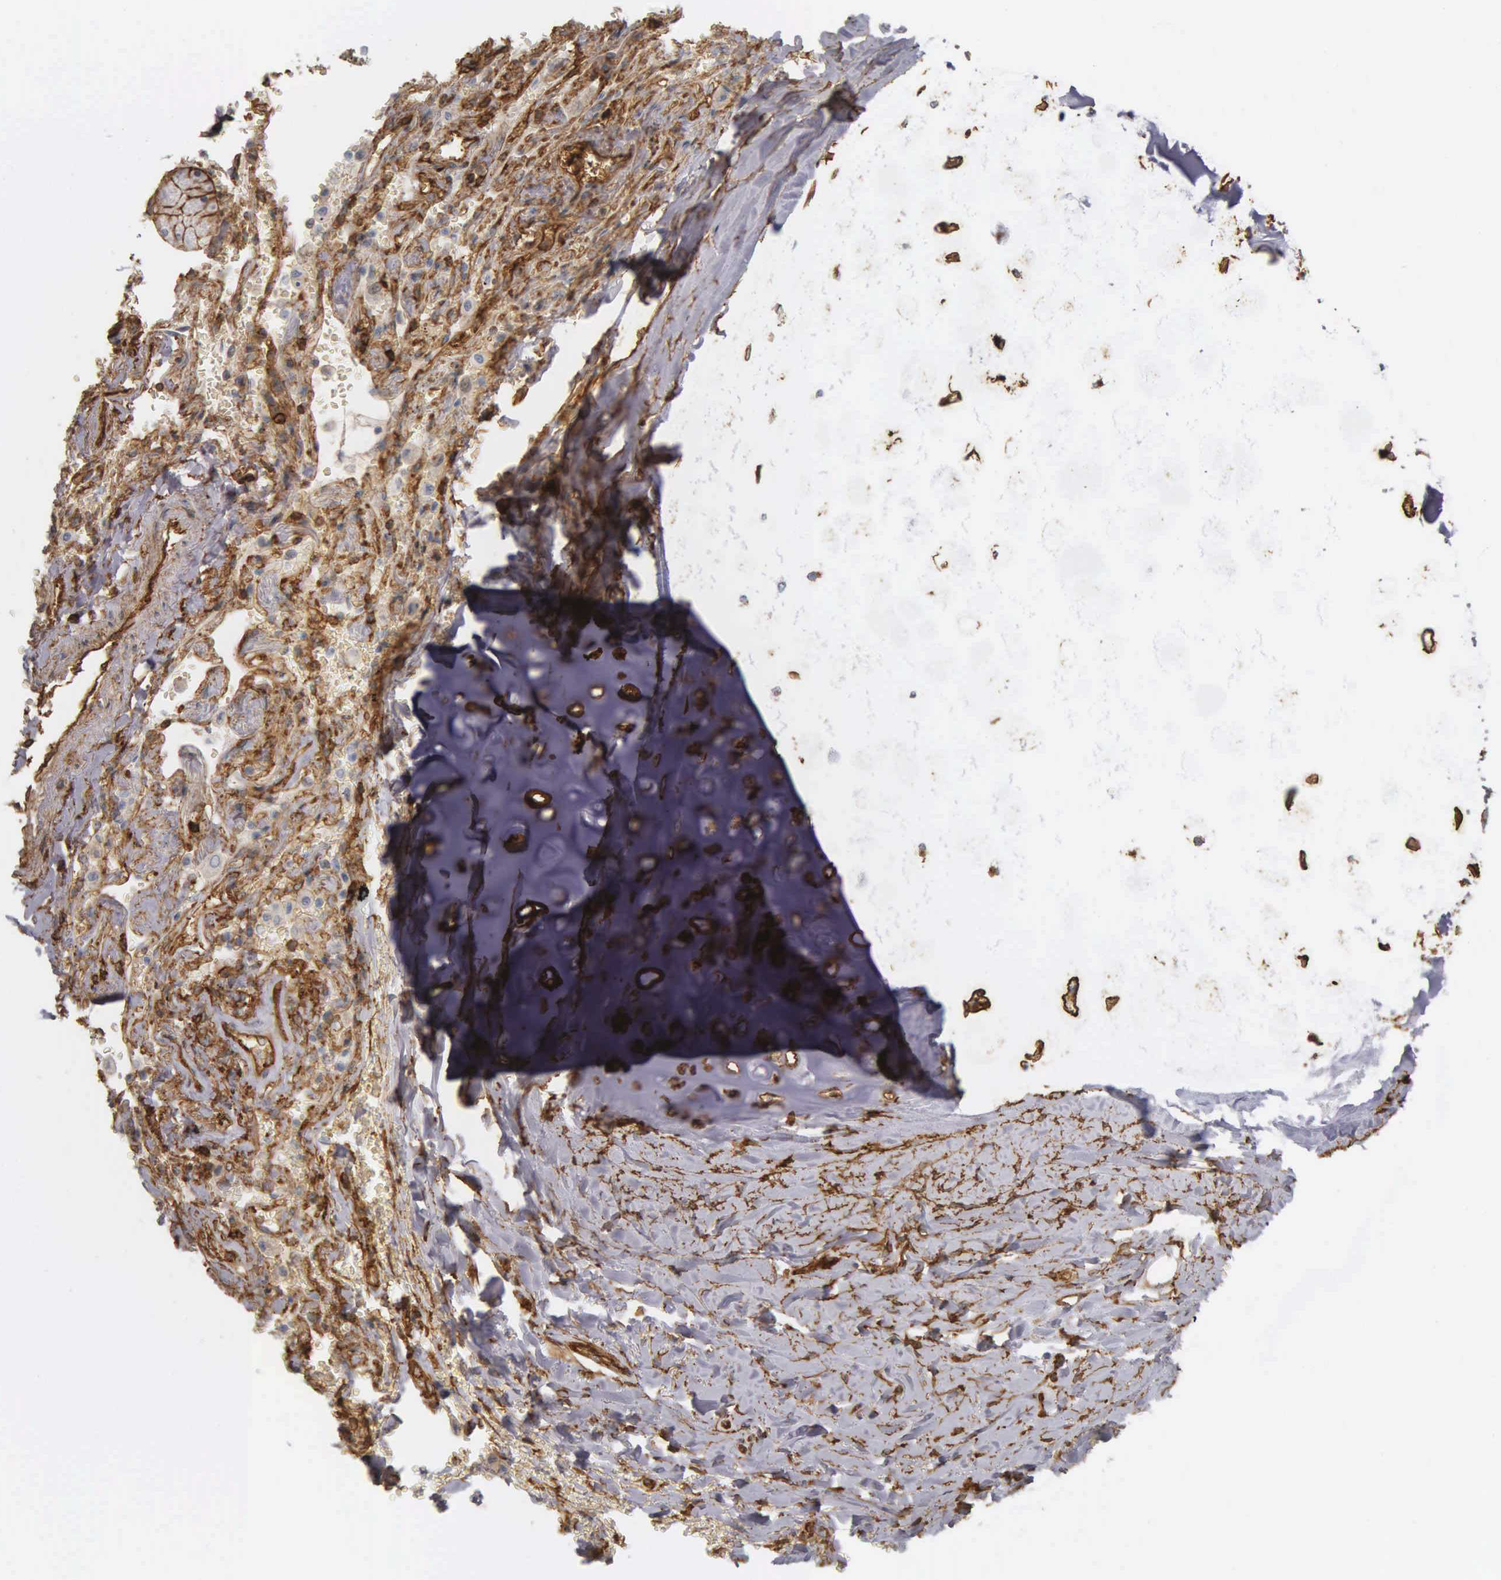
{"staining": {"intensity": "moderate", "quantity": "25%-75%", "location": "cytoplasmic/membranous"}, "tissue": "bronchus", "cell_type": "Respiratory epithelial cells", "image_type": "normal", "snomed": [{"axis": "morphology", "description": "Normal tissue, NOS"}, {"axis": "topography", "description": "Cartilage tissue"}, {"axis": "topography", "description": "Lung"}], "caption": "Unremarkable bronchus was stained to show a protein in brown. There is medium levels of moderate cytoplasmic/membranous expression in about 25%-75% of respiratory epithelial cells.", "gene": "CD99", "patient": {"sex": "male", "age": 65}}